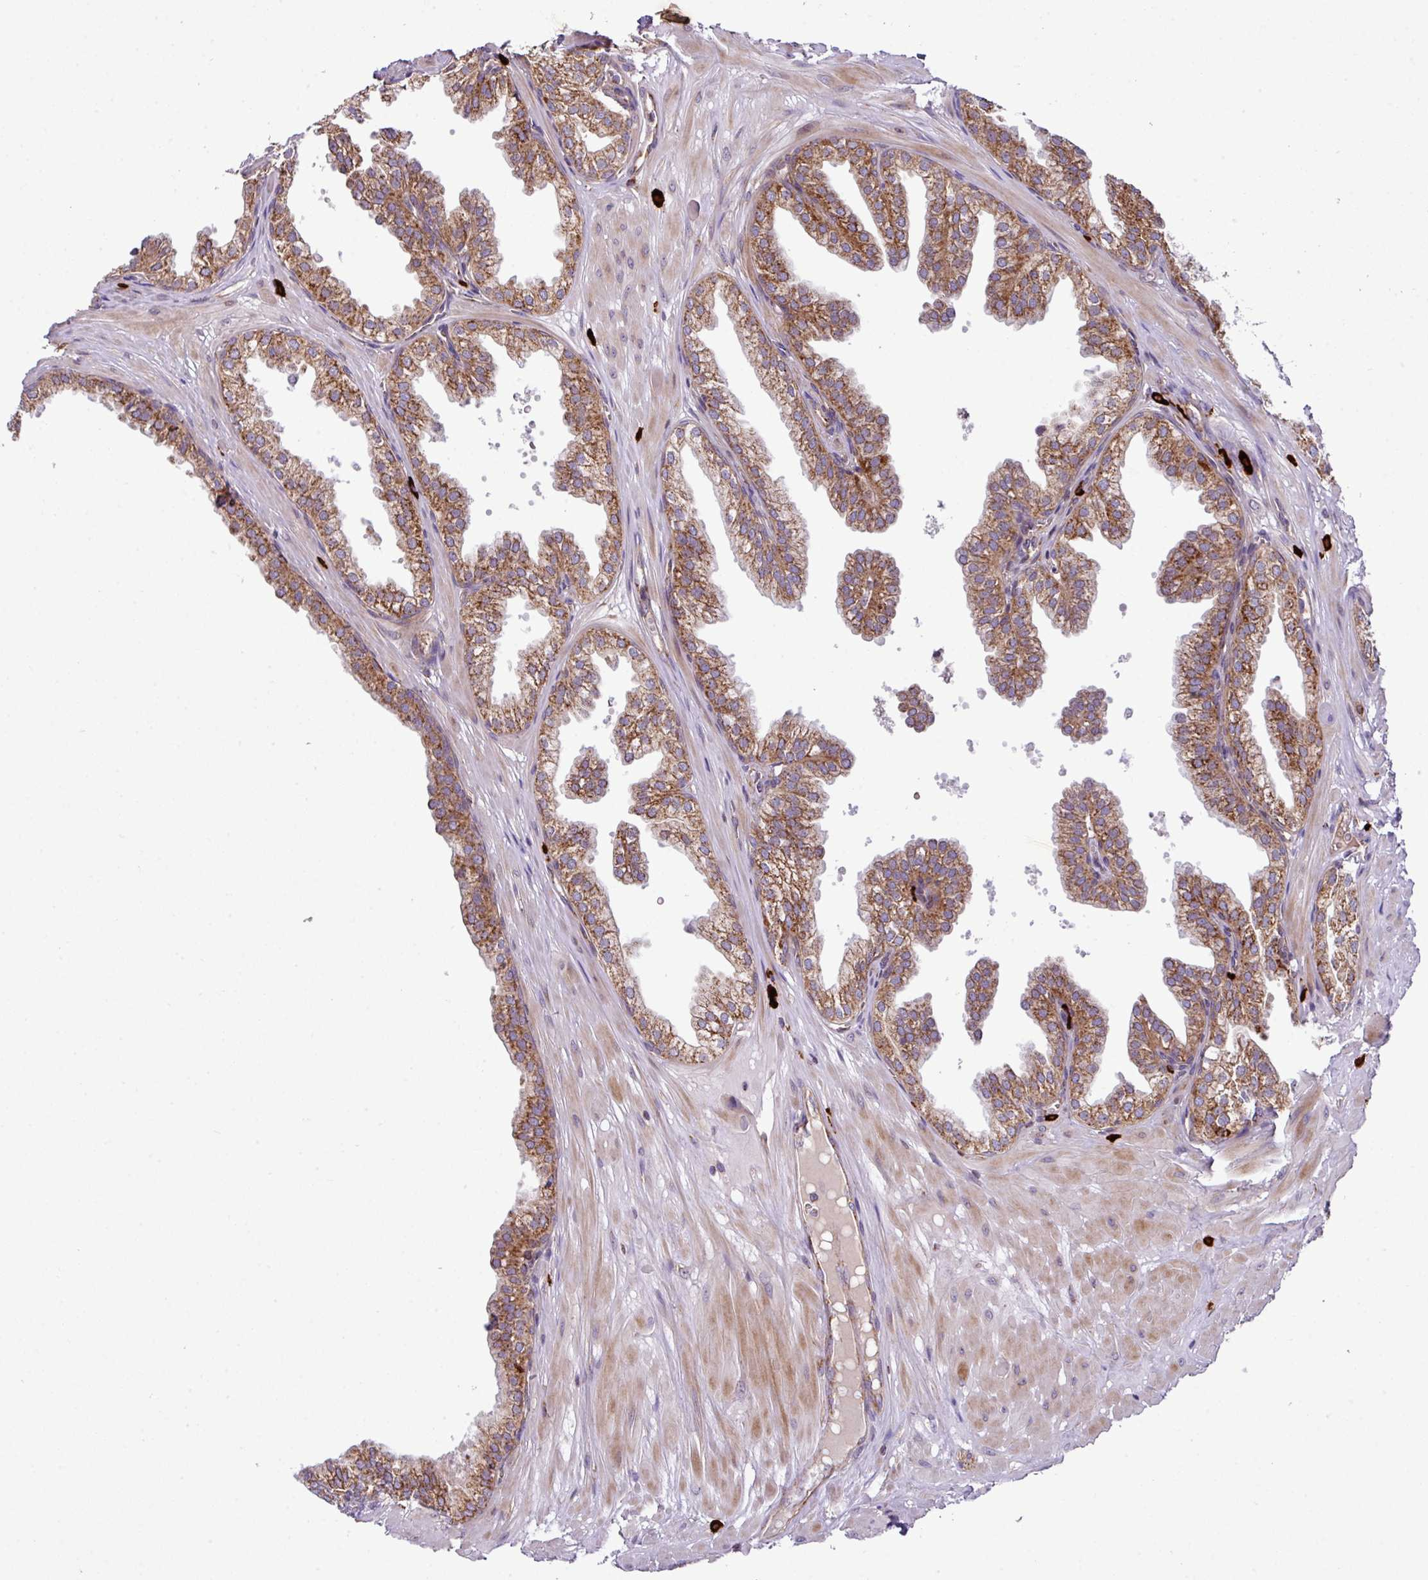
{"staining": {"intensity": "moderate", "quantity": ">75%", "location": "cytoplasmic/membranous"}, "tissue": "prostate", "cell_type": "Glandular cells", "image_type": "normal", "snomed": [{"axis": "morphology", "description": "Normal tissue, NOS"}, {"axis": "topography", "description": "Prostate"}, {"axis": "topography", "description": "Peripheral nerve tissue"}], "caption": "This micrograph shows immunohistochemistry (IHC) staining of normal prostate, with medium moderate cytoplasmic/membranous positivity in about >75% of glandular cells.", "gene": "ZNF569", "patient": {"sex": "male", "age": 55}}